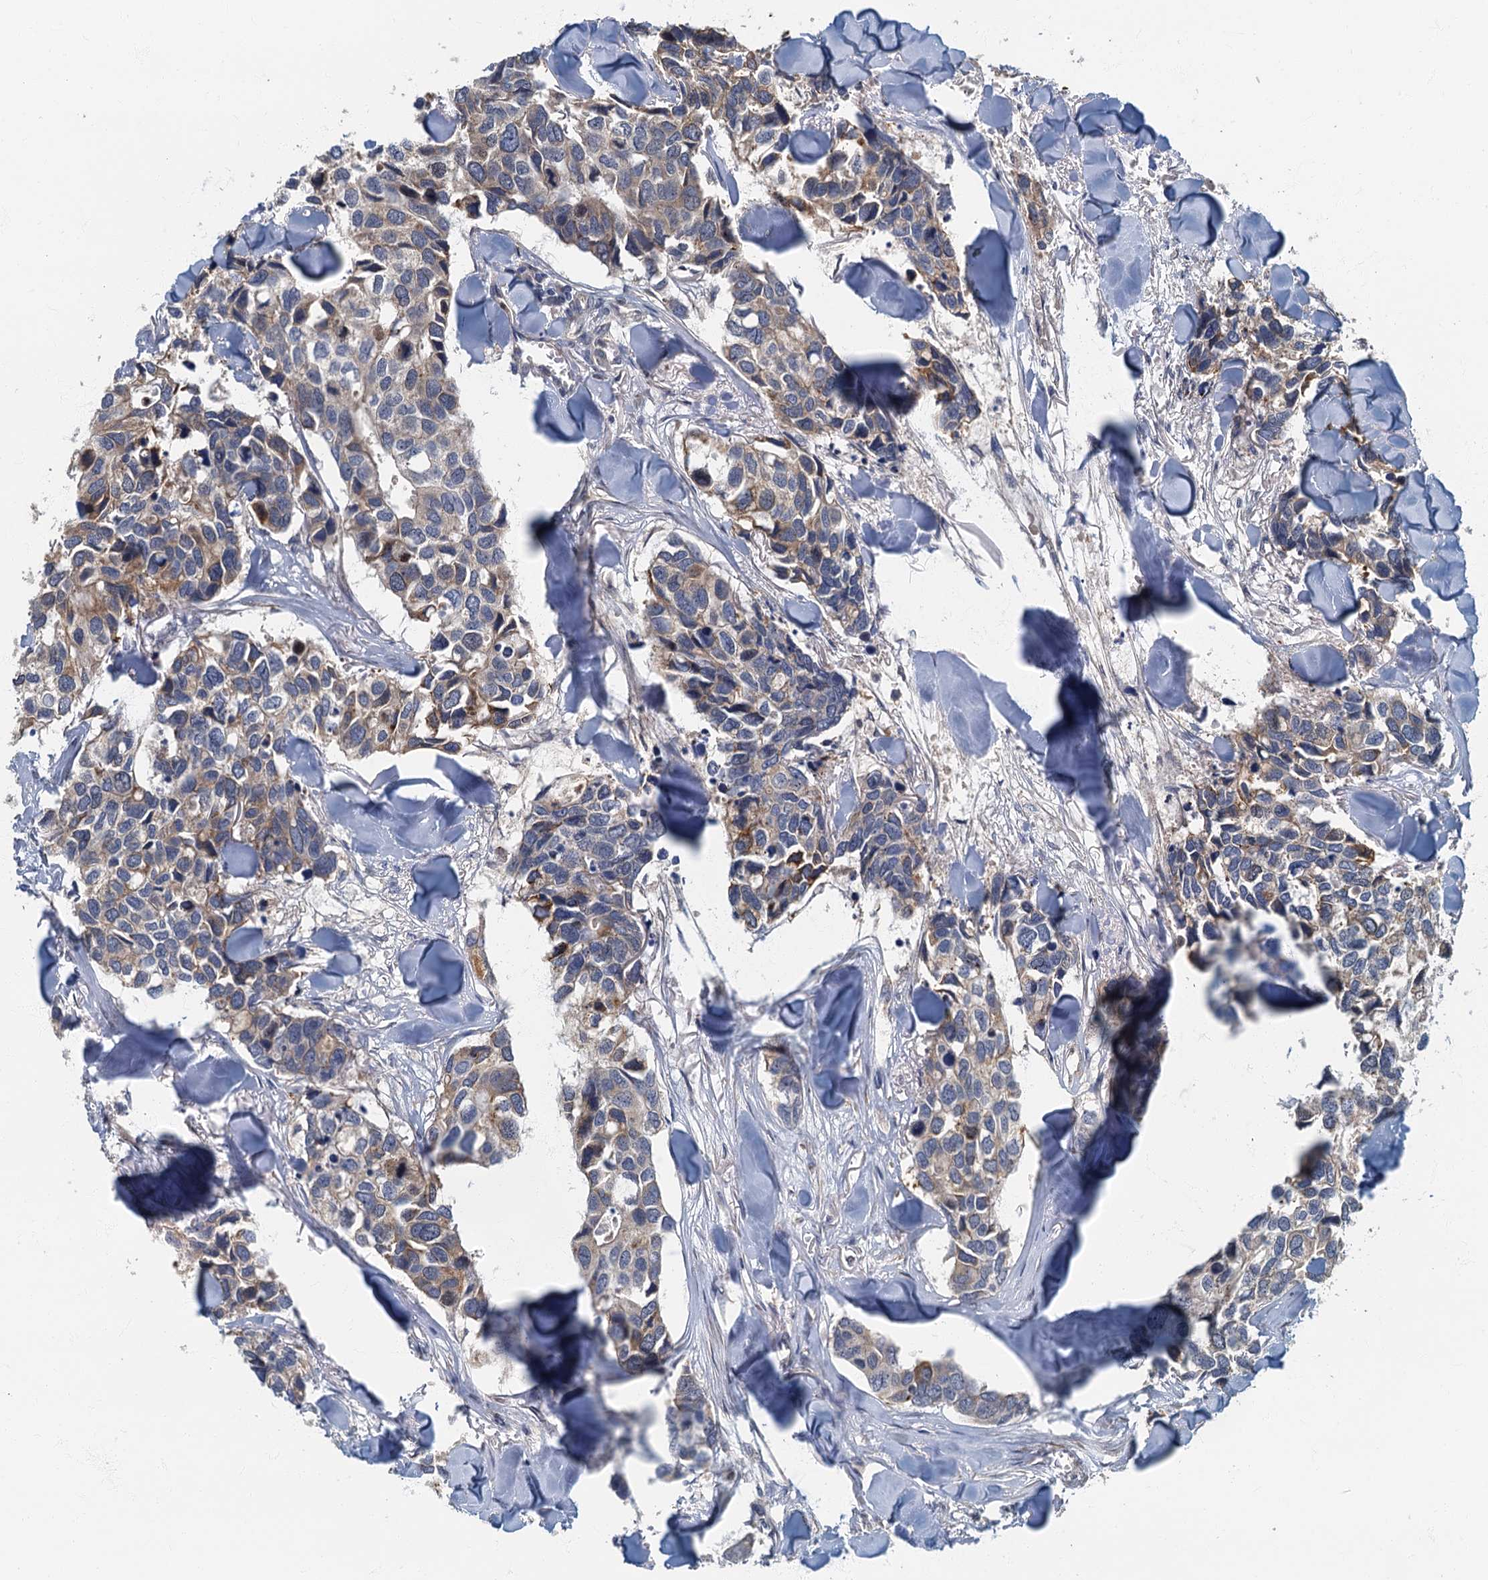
{"staining": {"intensity": "weak", "quantity": ">75%", "location": "cytoplasmic/membranous"}, "tissue": "breast cancer", "cell_type": "Tumor cells", "image_type": "cancer", "snomed": [{"axis": "morphology", "description": "Duct carcinoma"}, {"axis": "topography", "description": "Breast"}], "caption": "Weak cytoplasmic/membranous protein expression is appreciated in about >75% of tumor cells in breast intraductal carcinoma.", "gene": "CKAP2L", "patient": {"sex": "female", "age": 83}}